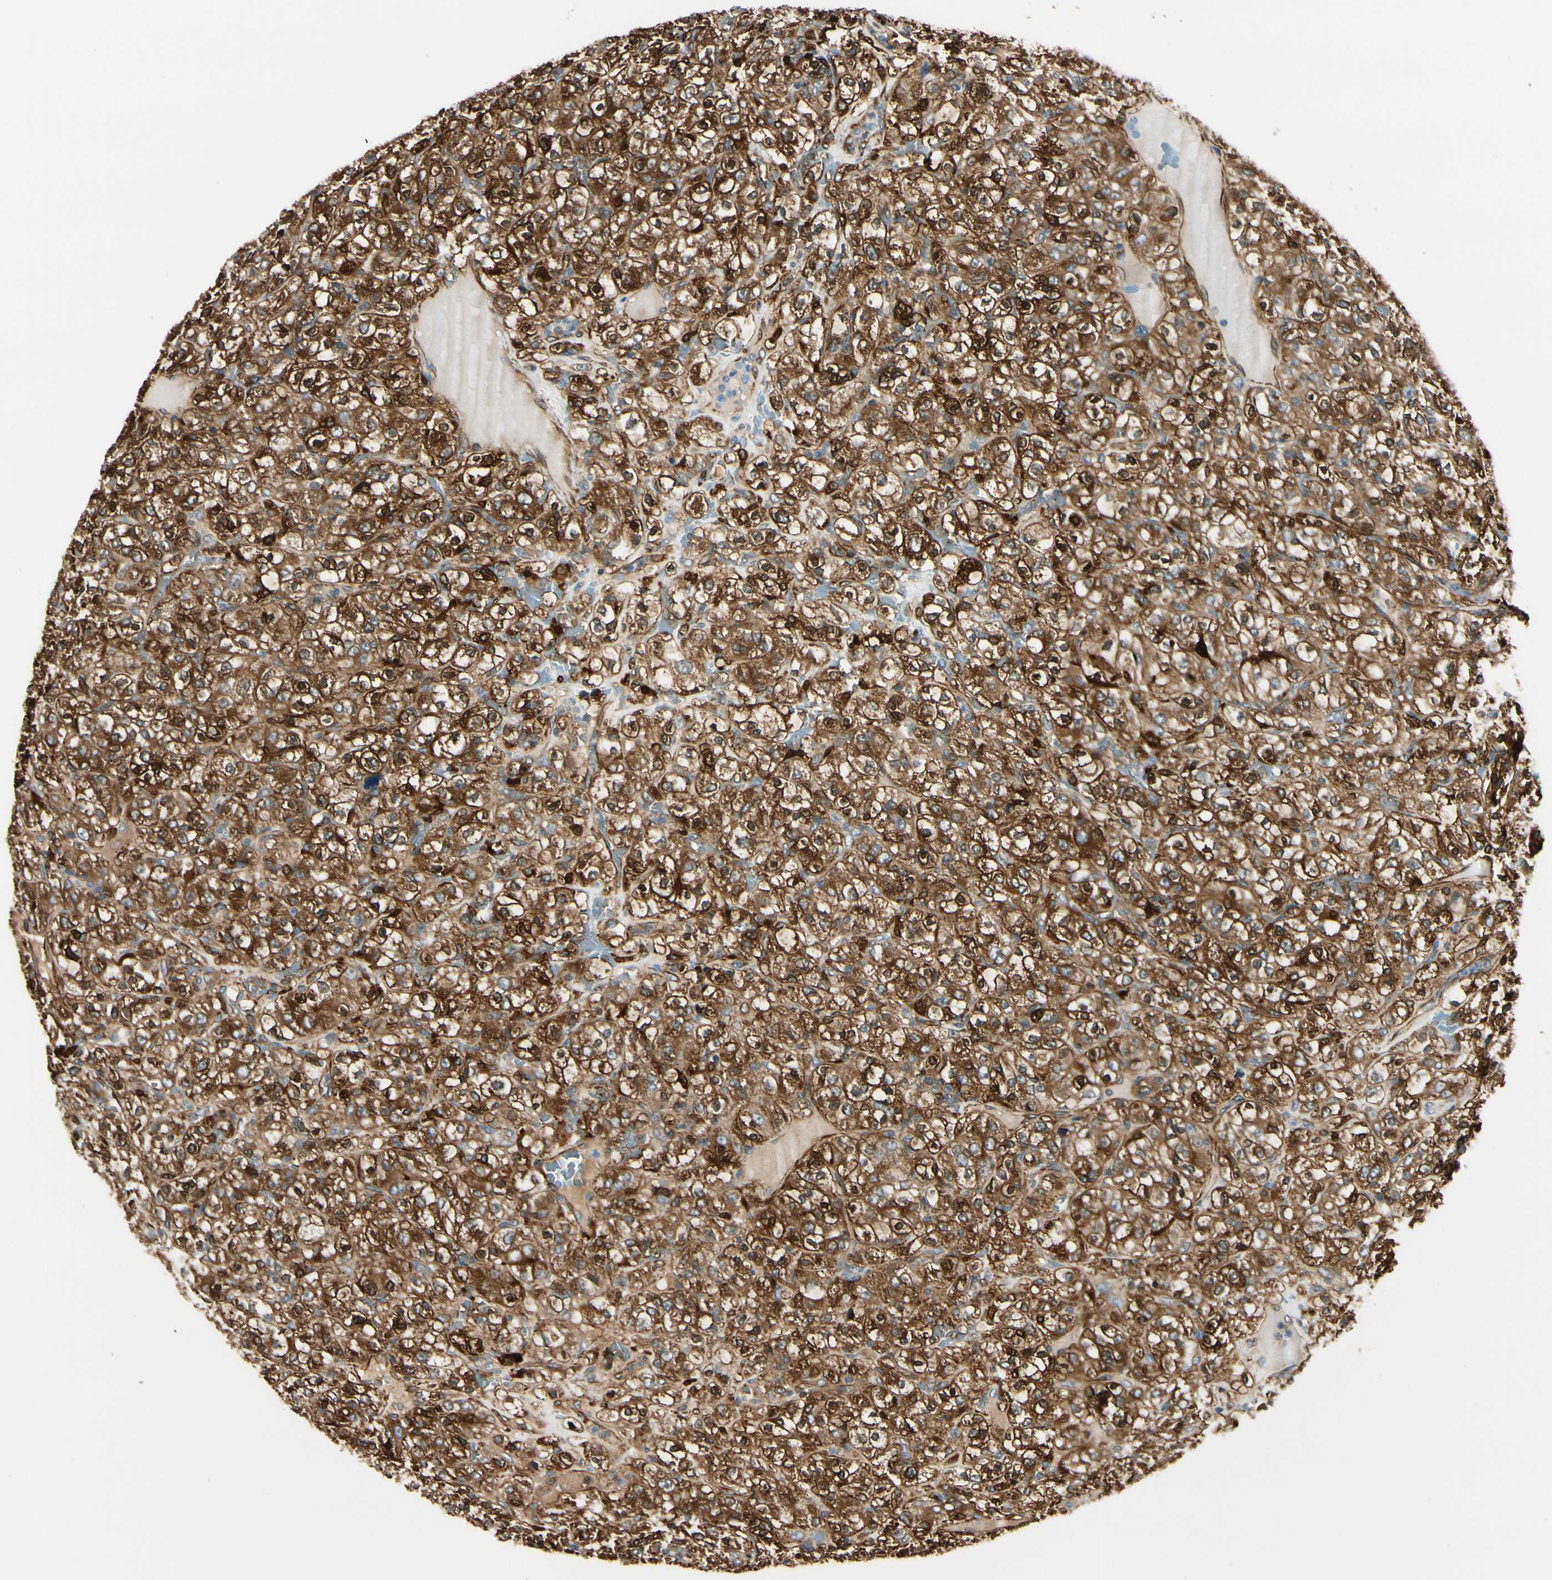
{"staining": {"intensity": "strong", "quantity": ">75%", "location": "cytoplasmic/membranous,nuclear"}, "tissue": "renal cancer", "cell_type": "Tumor cells", "image_type": "cancer", "snomed": [{"axis": "morphology", "description": "Normal tissue, NOS"}, {"axis": "morphology", "description": "Adenocarcinoma, NOS"}, {"axis": "topography", "description": "Kidney"}], "caption": "High-power microscopy captured an immunohistochemistry (IHC) image of renal cancer (adenocarcinoma), revealing strong cytoplasmic/membranous and nuclear expression in about >75% of tumor cells. The protein of interest is shown in brown color, while the nuclei are stained blue.", "gene": "FTH1", "patient": {"sex": "female", "age": 72}}